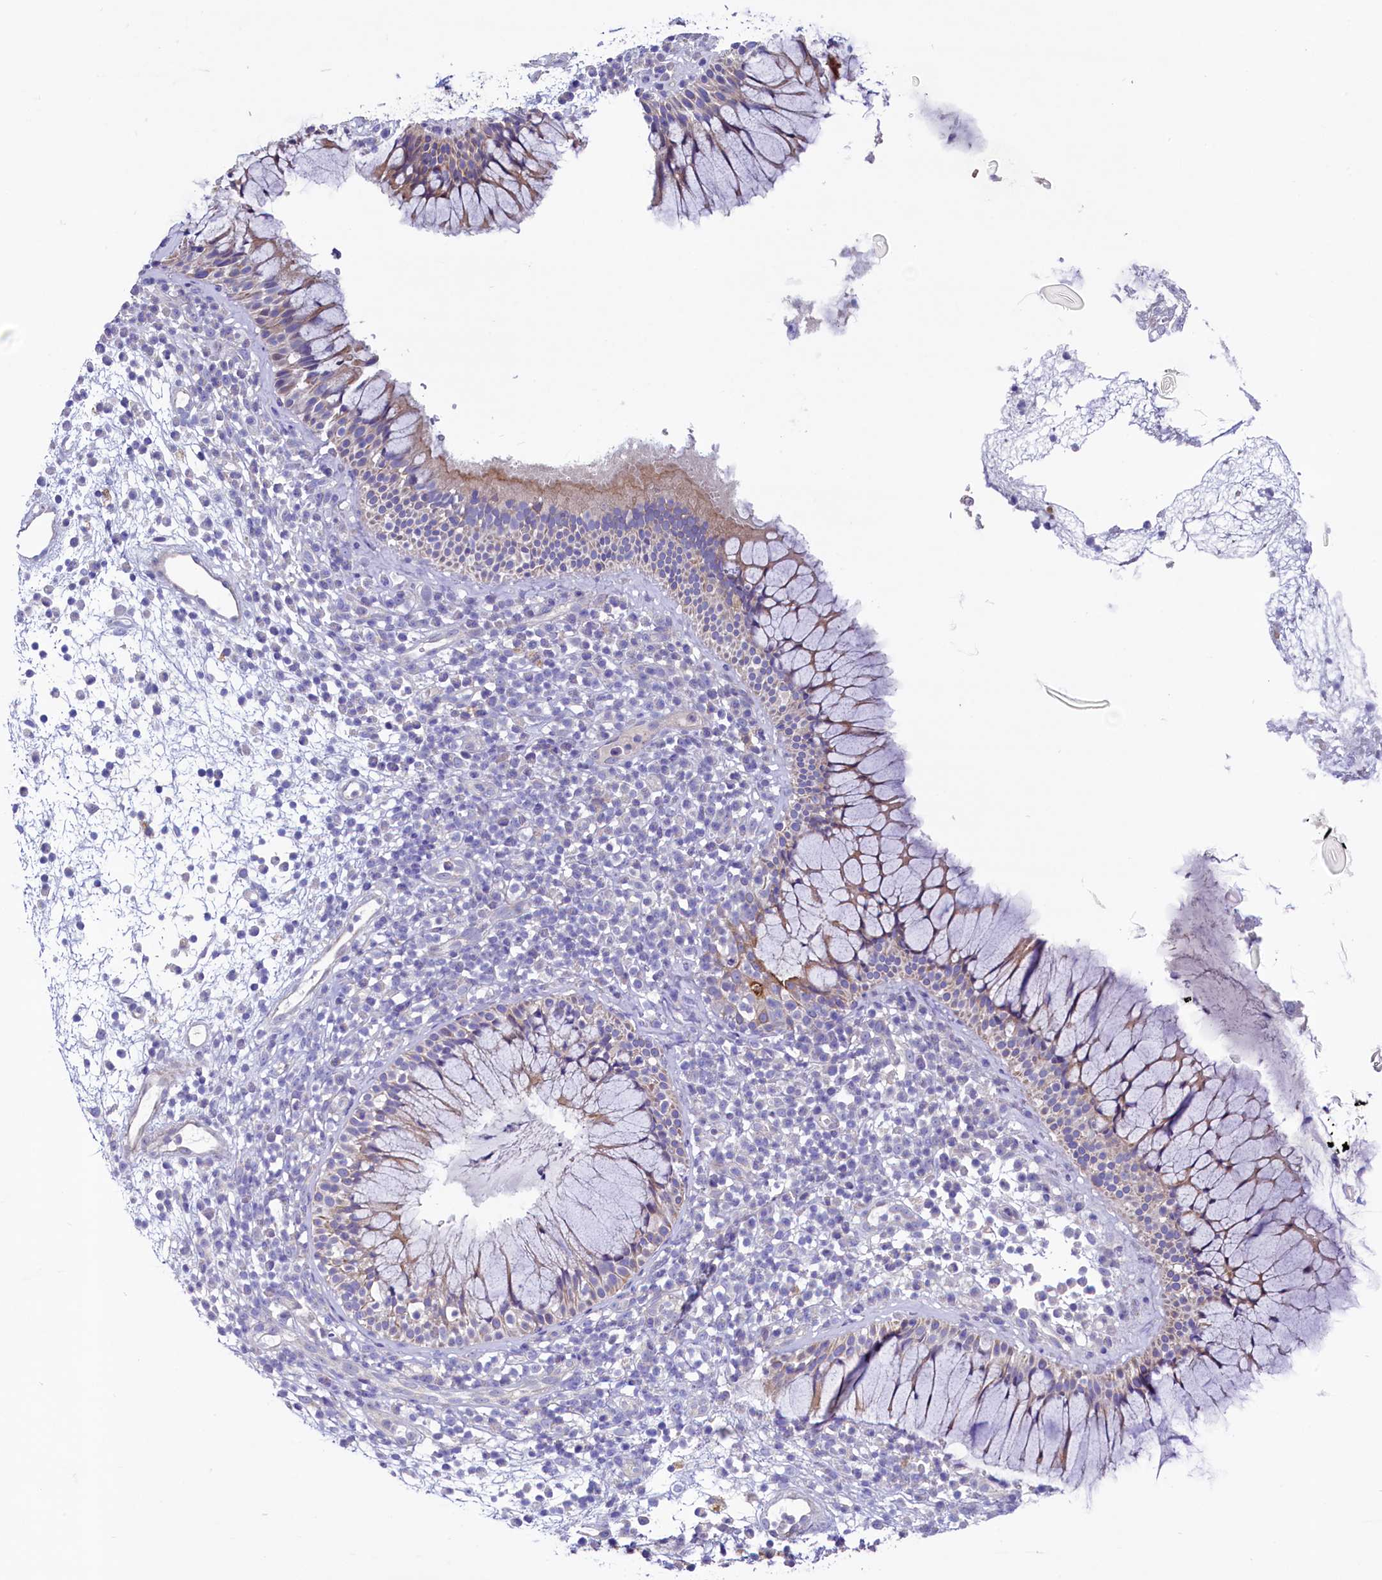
{"staining": {"intensity": "weak", "quantity": "<25%", "location": "cytoplasmic/membranous"}, "tissue": "nasopharynx", "cell_type": "Respiratory epithelial cells", "image_type": "normal", "snomed": [{"axis": "morphology", "description": "Normal tissue, NOS"}, {"axis": "morphology", "description": "Inflammation, NOS"}, {"axis": "topography", "description": "Nasopharynx"}], "caption": "Immunohistochemistry (IHC) photomicrograph of normal nasopharynx: nasopharynx stained with DAB (3,3'-diaminobenzidine) reveals no significant protein expression in respiratory epithelial cells.", "gene": "KRBOX5", "patient": {"sex": "male", "age": 70}}